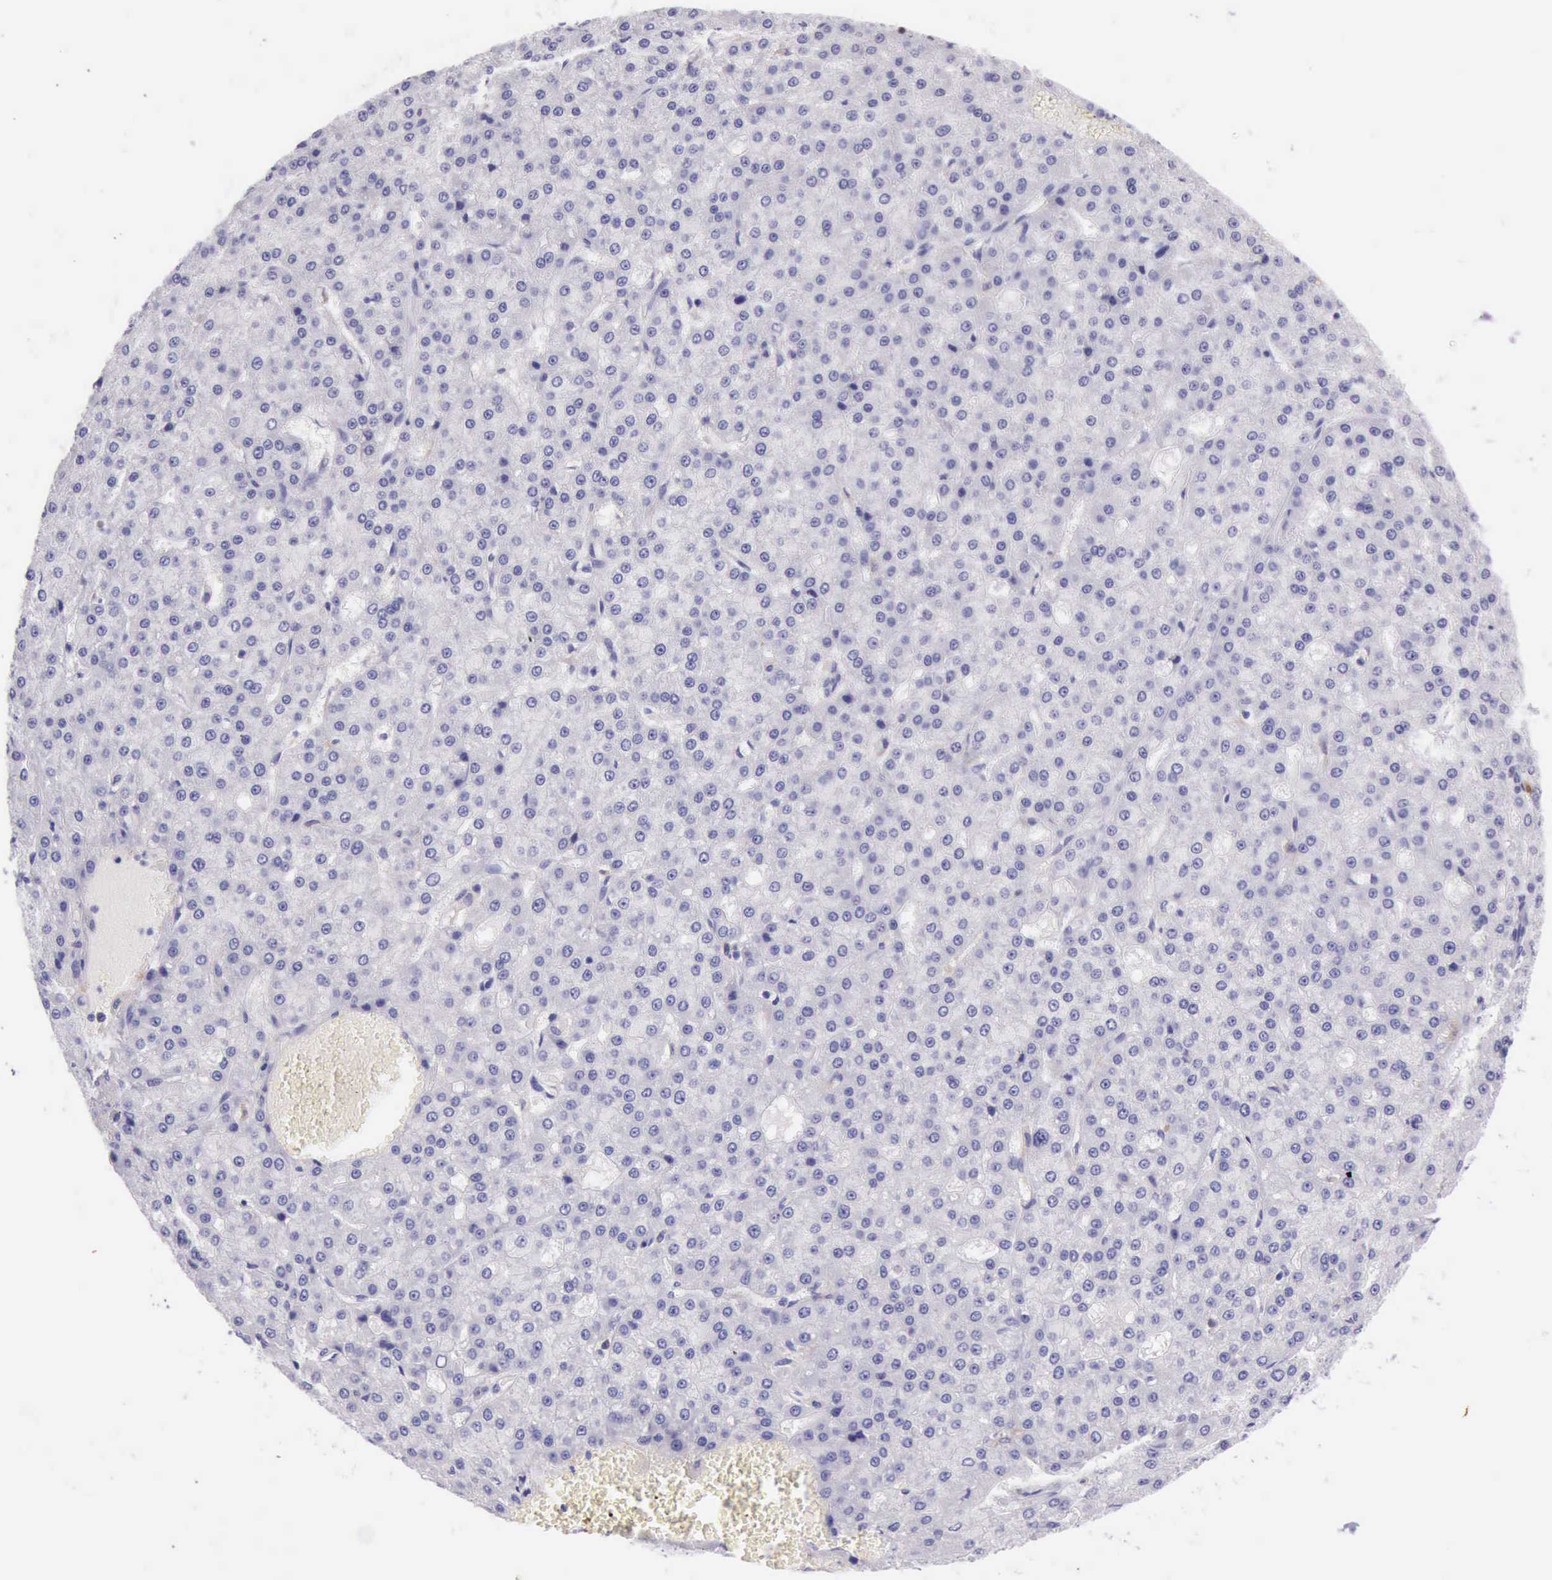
{"staining": {"intensity": "negative", "quantity": "none", "location": "none"}, "tissue": "liver cancer", "cell_type": "Tumor cells", "image_type": "cancer", "snomed": [{"axis": "morphology", "description": "Carcinoma, Hepatocellular, NOS"}, {"axis": "topography", "description": "Liver"}], "caption": "There is no significant expression in tumor cells of hepatocellular carcinoma (liver).", "gene": "BTK", "patient": {"sex": "male", "age": 47}}